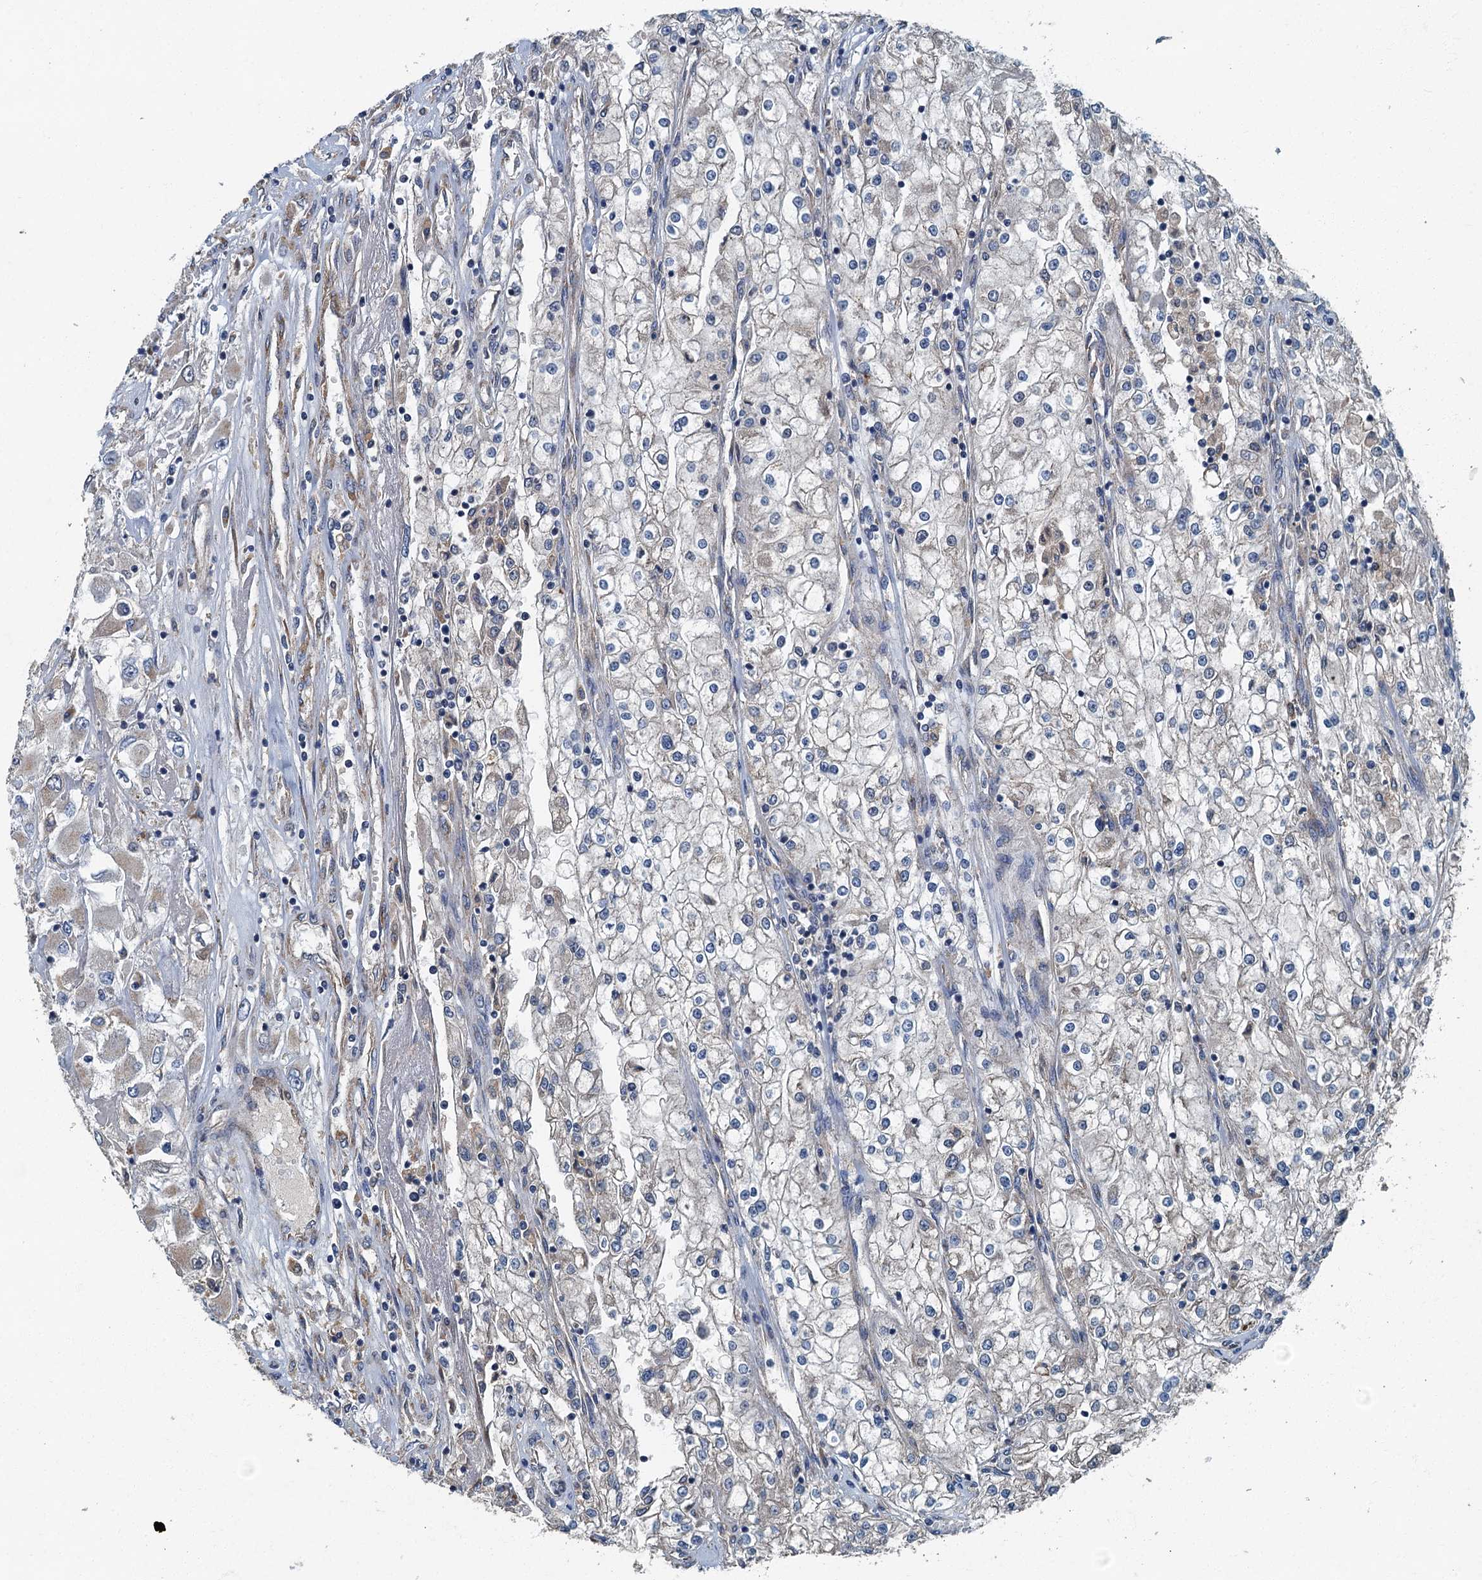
{"staining": {"intensity": "weak", "quantity": "<25%", "location": "cytoplasmic/membranous"}, "tissue": "renal cancer", "cell_type": "Tumor cells", "image_type": "cancer", "snomed": [{"axis": "morphology", "description": "Adenocarcinoma, NOS"}, {"axis": "topography", "description": "Kidney"}], "caption": "High power microscopy photomicrograph of an IHC micrograph of adenocarcinoma (renal), revealing no significant positivity in tumor cells. (DAB immunohistochemistry (IHC) with hematoxylin counter stain).", "gene": "DDX49", "patient": {"sex": "female", "age": 52}}